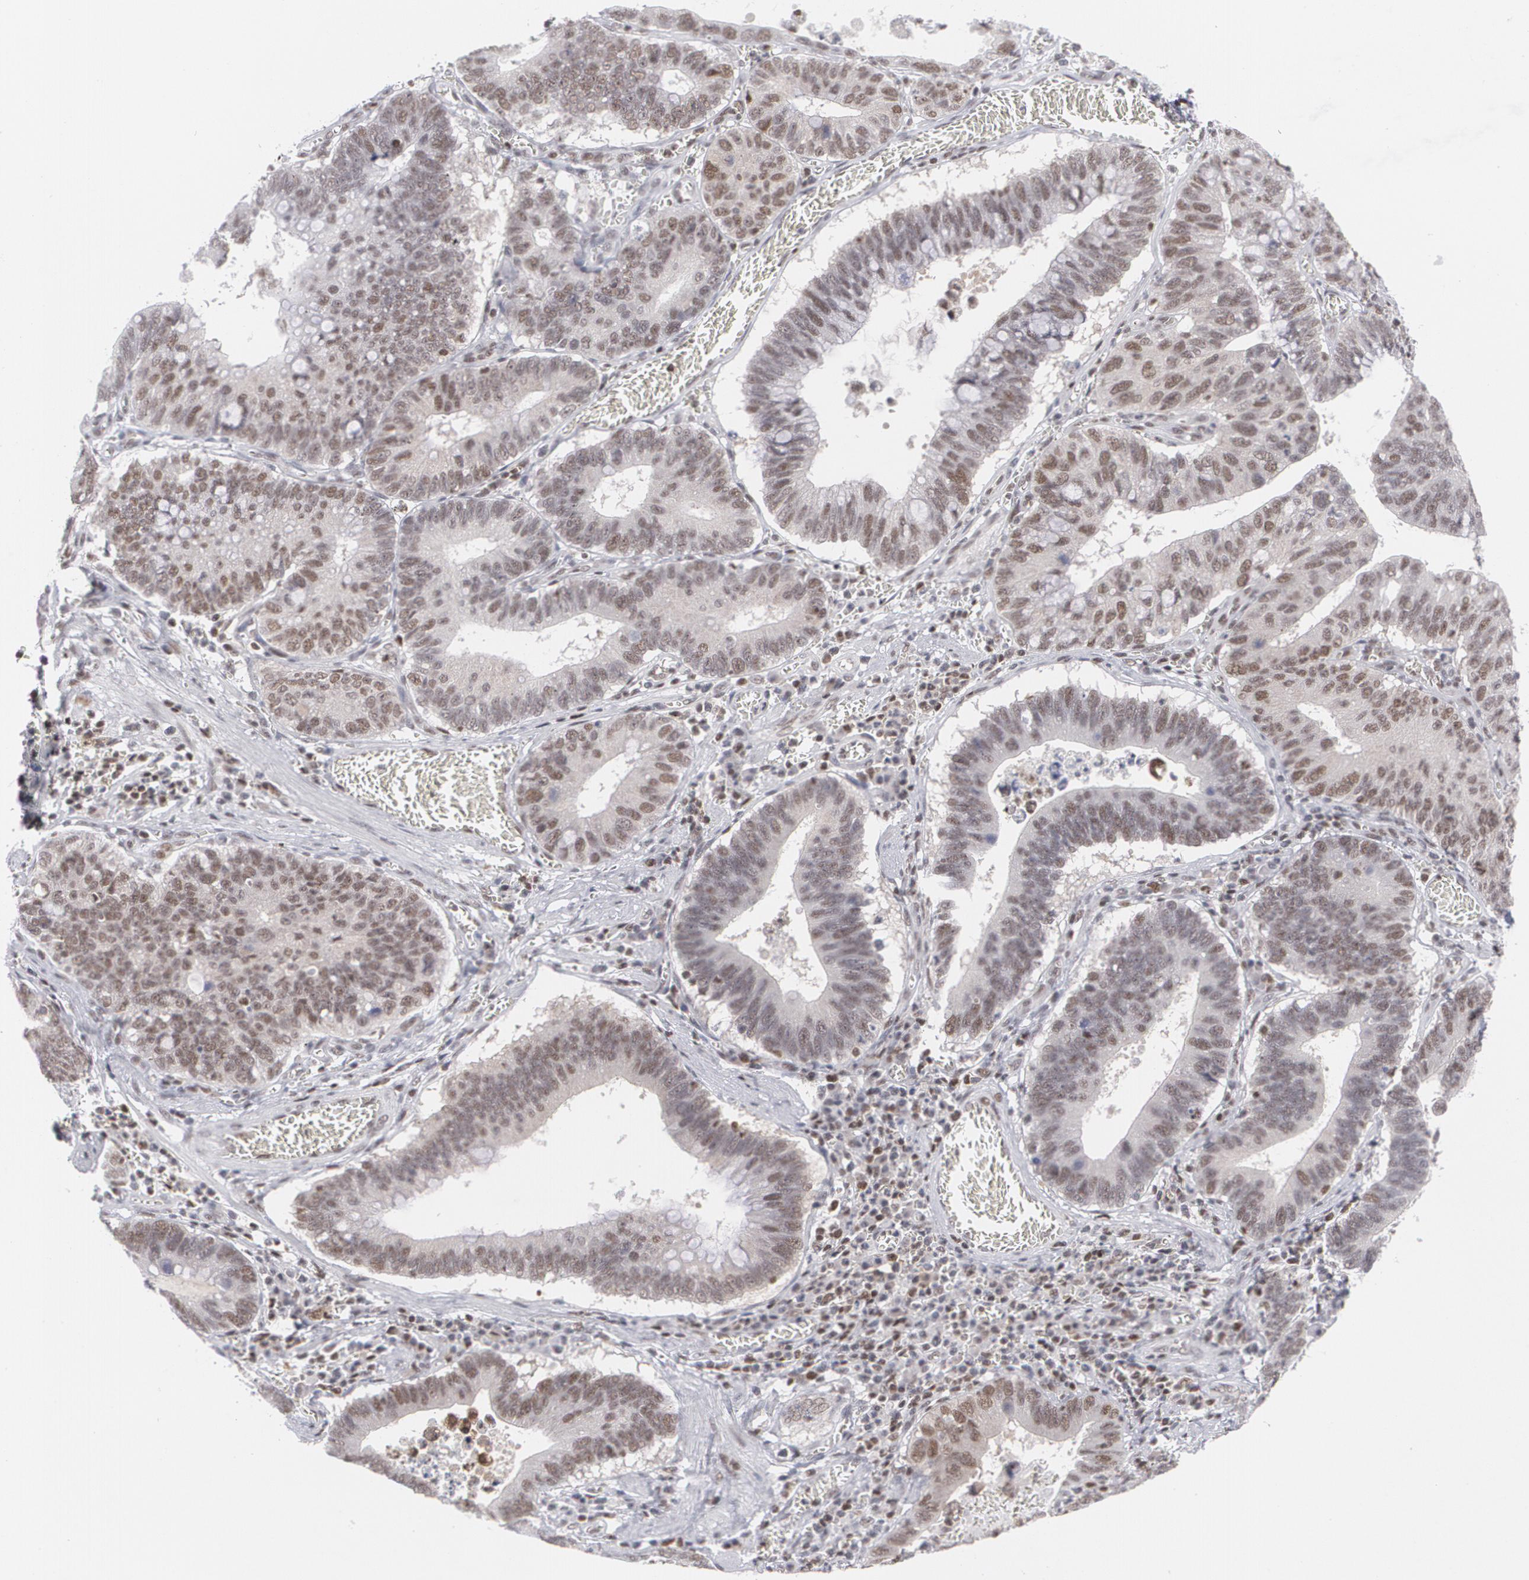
{"staining": {"intensity": "moderate", "quantity": ">75%", "location": "nuclear"}, "tissue": "stomach cancer", "cell_type": "Tumor cells", "image_type": "cancer", "snomed": [{"axis": "morphology", "description": "Adenocarcinoma, NOS"}, {"axis": "topography", "description": "Stomach"}, {"axis": "topography", "description": "Gastric cardia"}], "caption": "A medium amount of moderate nuclear staining is identified in approximately >75% of tumor cells in stomach cancer (adenocarcinoma) tissue.", "gene": "MCL1", "patient": {"sex": "male", "age": 59}}